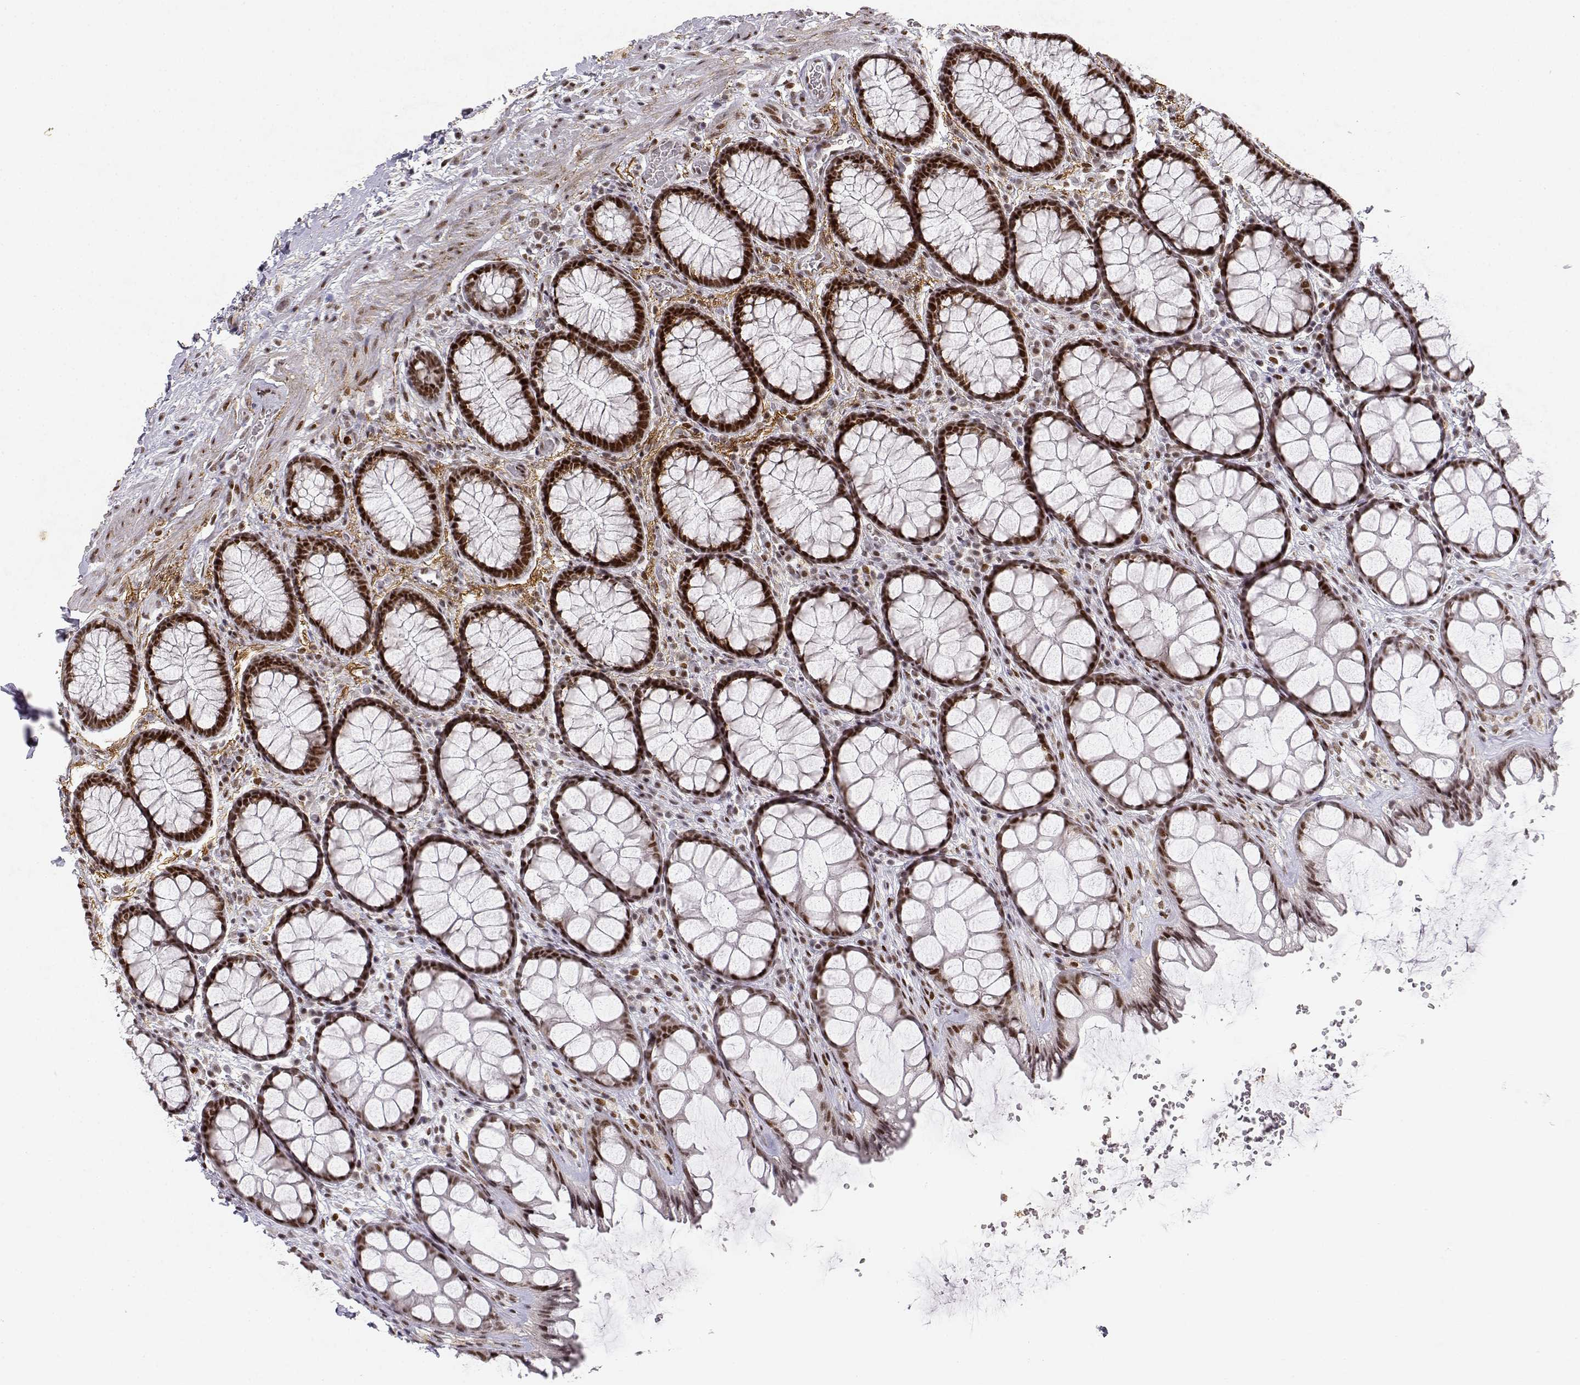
{"staining": {"intensity": "strong", "quantity": "<25%", "location": "nuclear"}, "tissue": "rectum", "cell_type": "Glandular cells", "image_type": "normal", "snomed": [{"axis": "morphology", "description": "Normal tissue, NOS"}, {"axis": "topography", "description": "Rectum"}], "caption": "Glandular cells display medium levels of strong nuclear expression in approximately <25% of cells in normal human rectum.", "gene": "RSF1", "patient": {"sex": "female", "age": 62}}